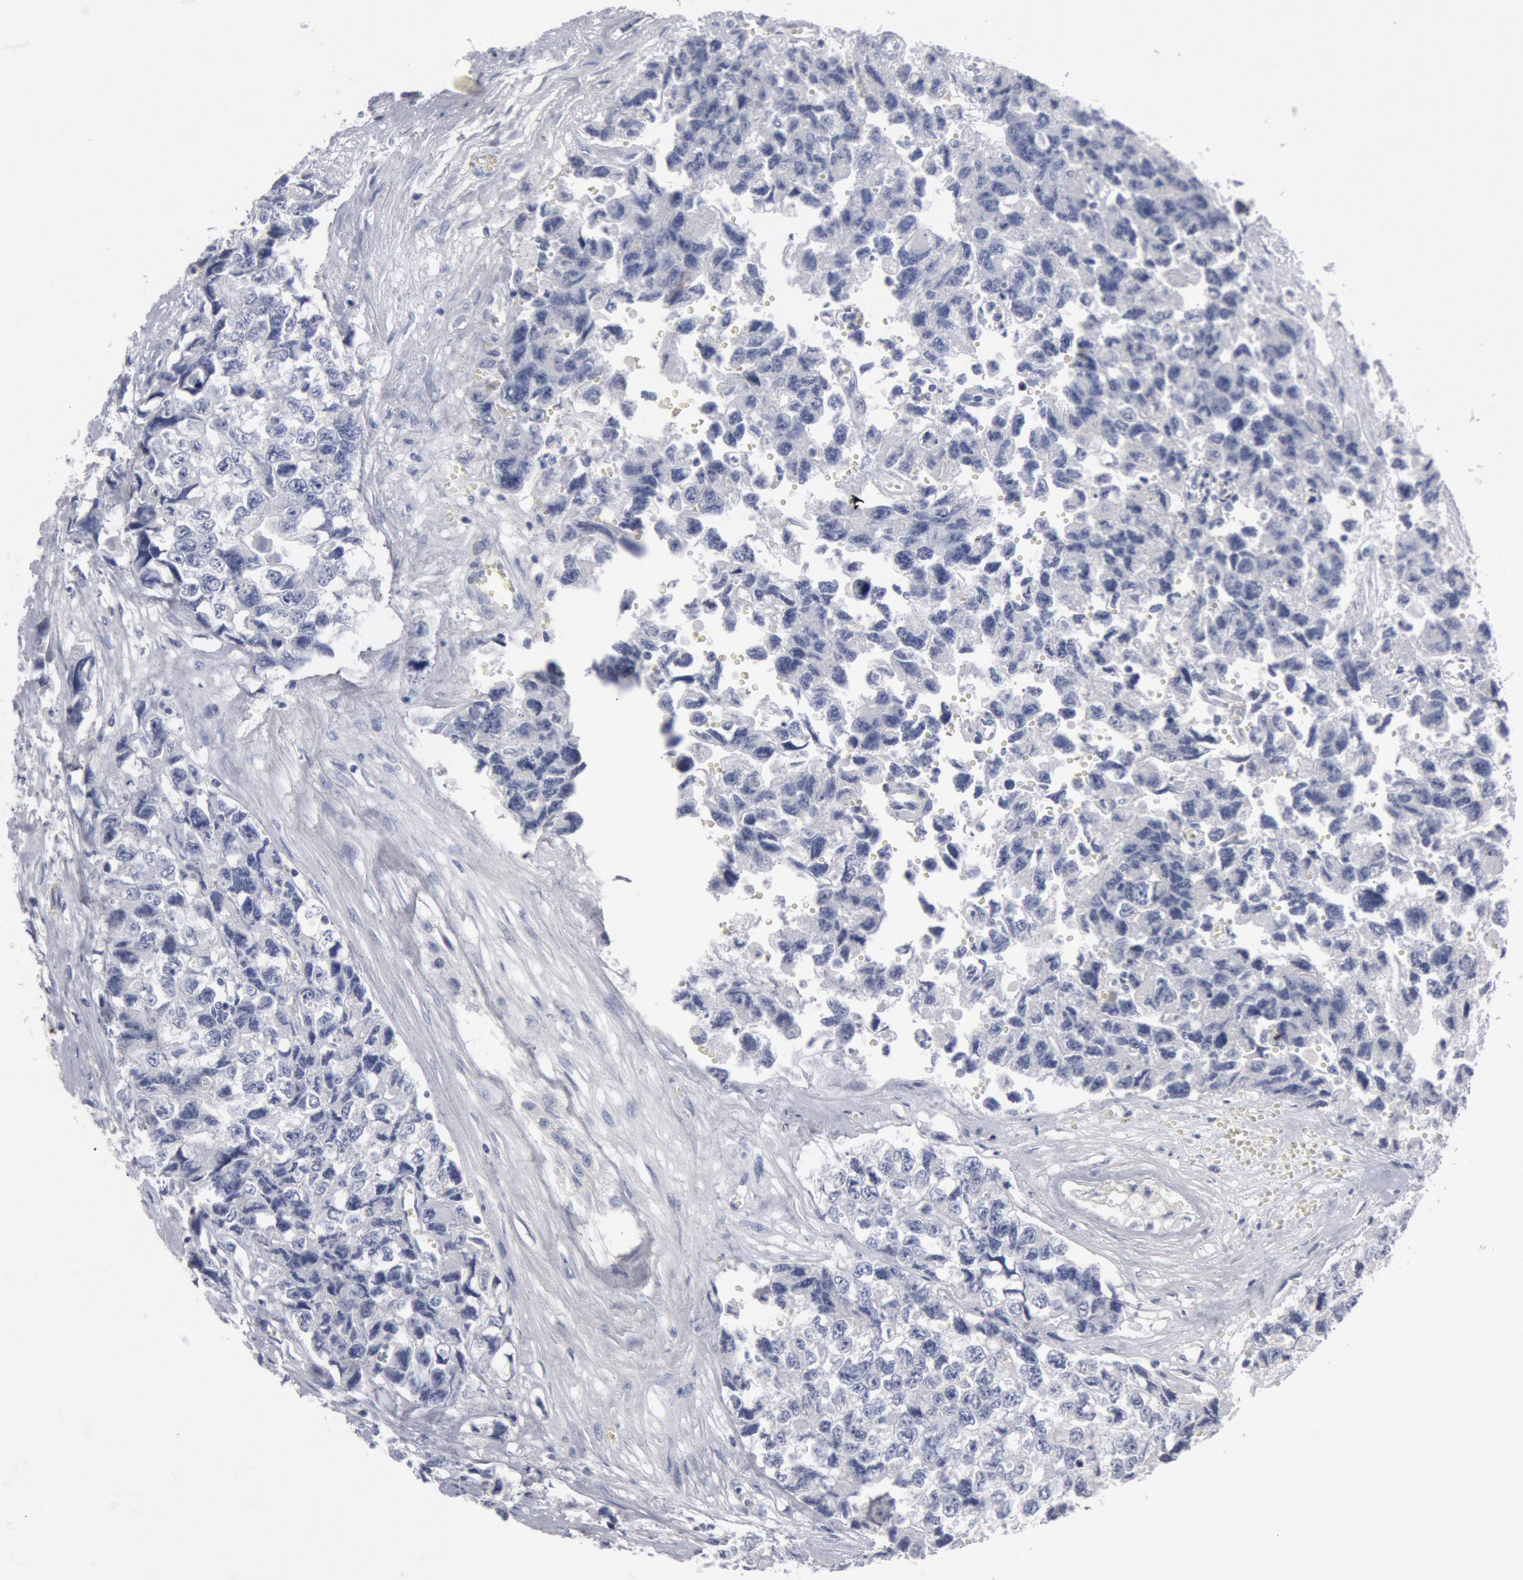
{"staining": {"intensity": "negative", "quantity": "none", "location": "none"}, "tissue": "testis cancer", "cell_type": "Tumor cells", "image_type": "cancer", "snomed": [{"axis": "morphology", "description": "Carcinoma, Embryonal, NOS"}, {"axis": "topography", "description": "Testis"}], "caption": "This is an immunohistochemistry micrograph of testis cancer. There is no expression in tumor cells.", "gene": "FOXA2", "patient": {"sex": "male", "age": 31}}